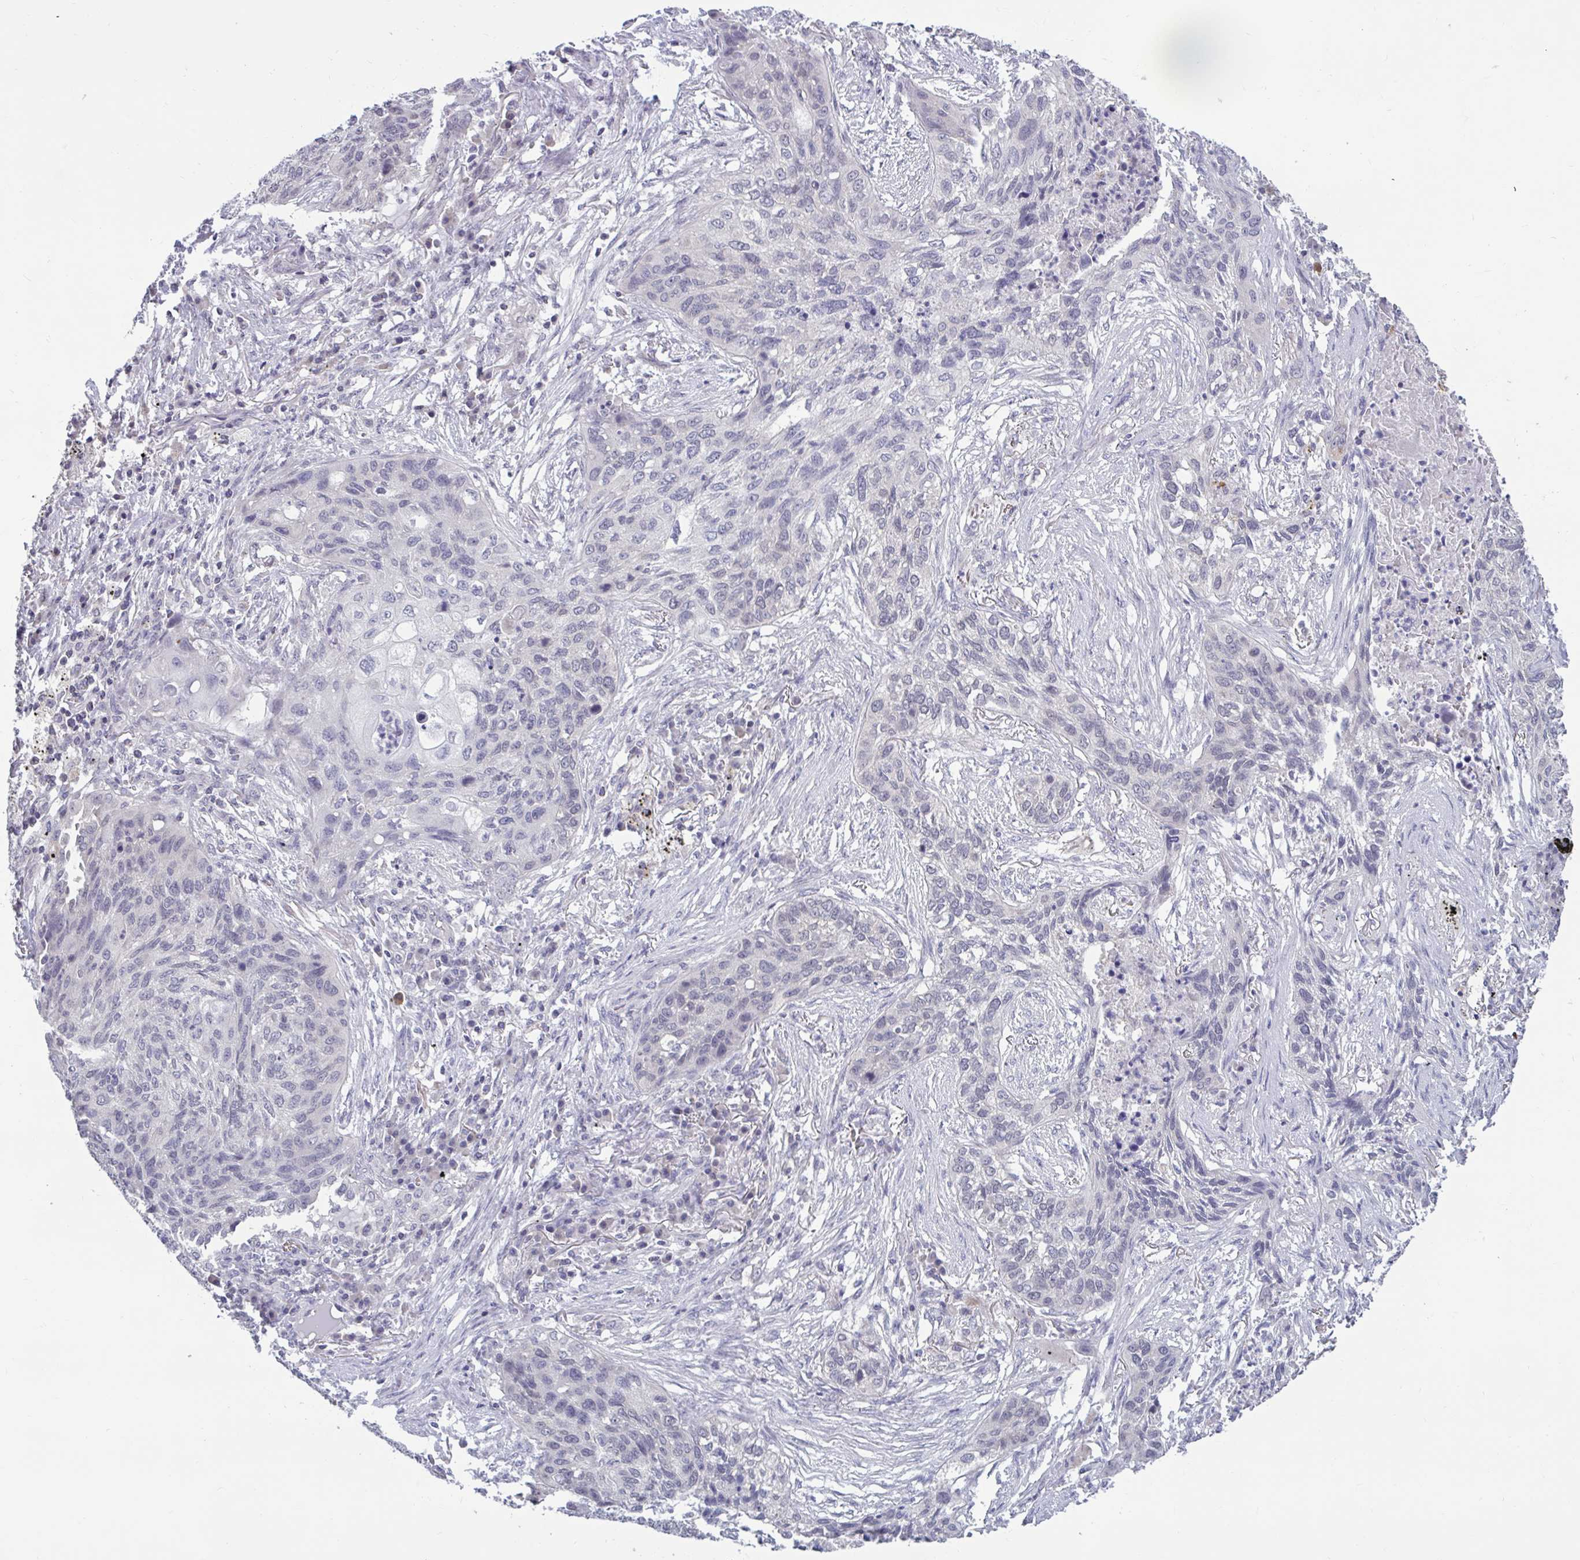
{"staining": {"intensity": "negative", "quantity": "none", "location": "none"}, "tissue": "lung cancer", "cell_type": "Tumor cells", "image_type": "cancer", "snomed": [{"axis": "morphology", "description": "Squamous cell carcinoma, NOS"}, {"axis": "topography", "description": "Lung"}], "caption": "DAB (3,3'-diaminobenzidine) immunohistochemical staining of lung cancer shows no significant expression in tumor cells.", "gene": "ARPP19", "patient": {"sex": "female", "age": 63}}